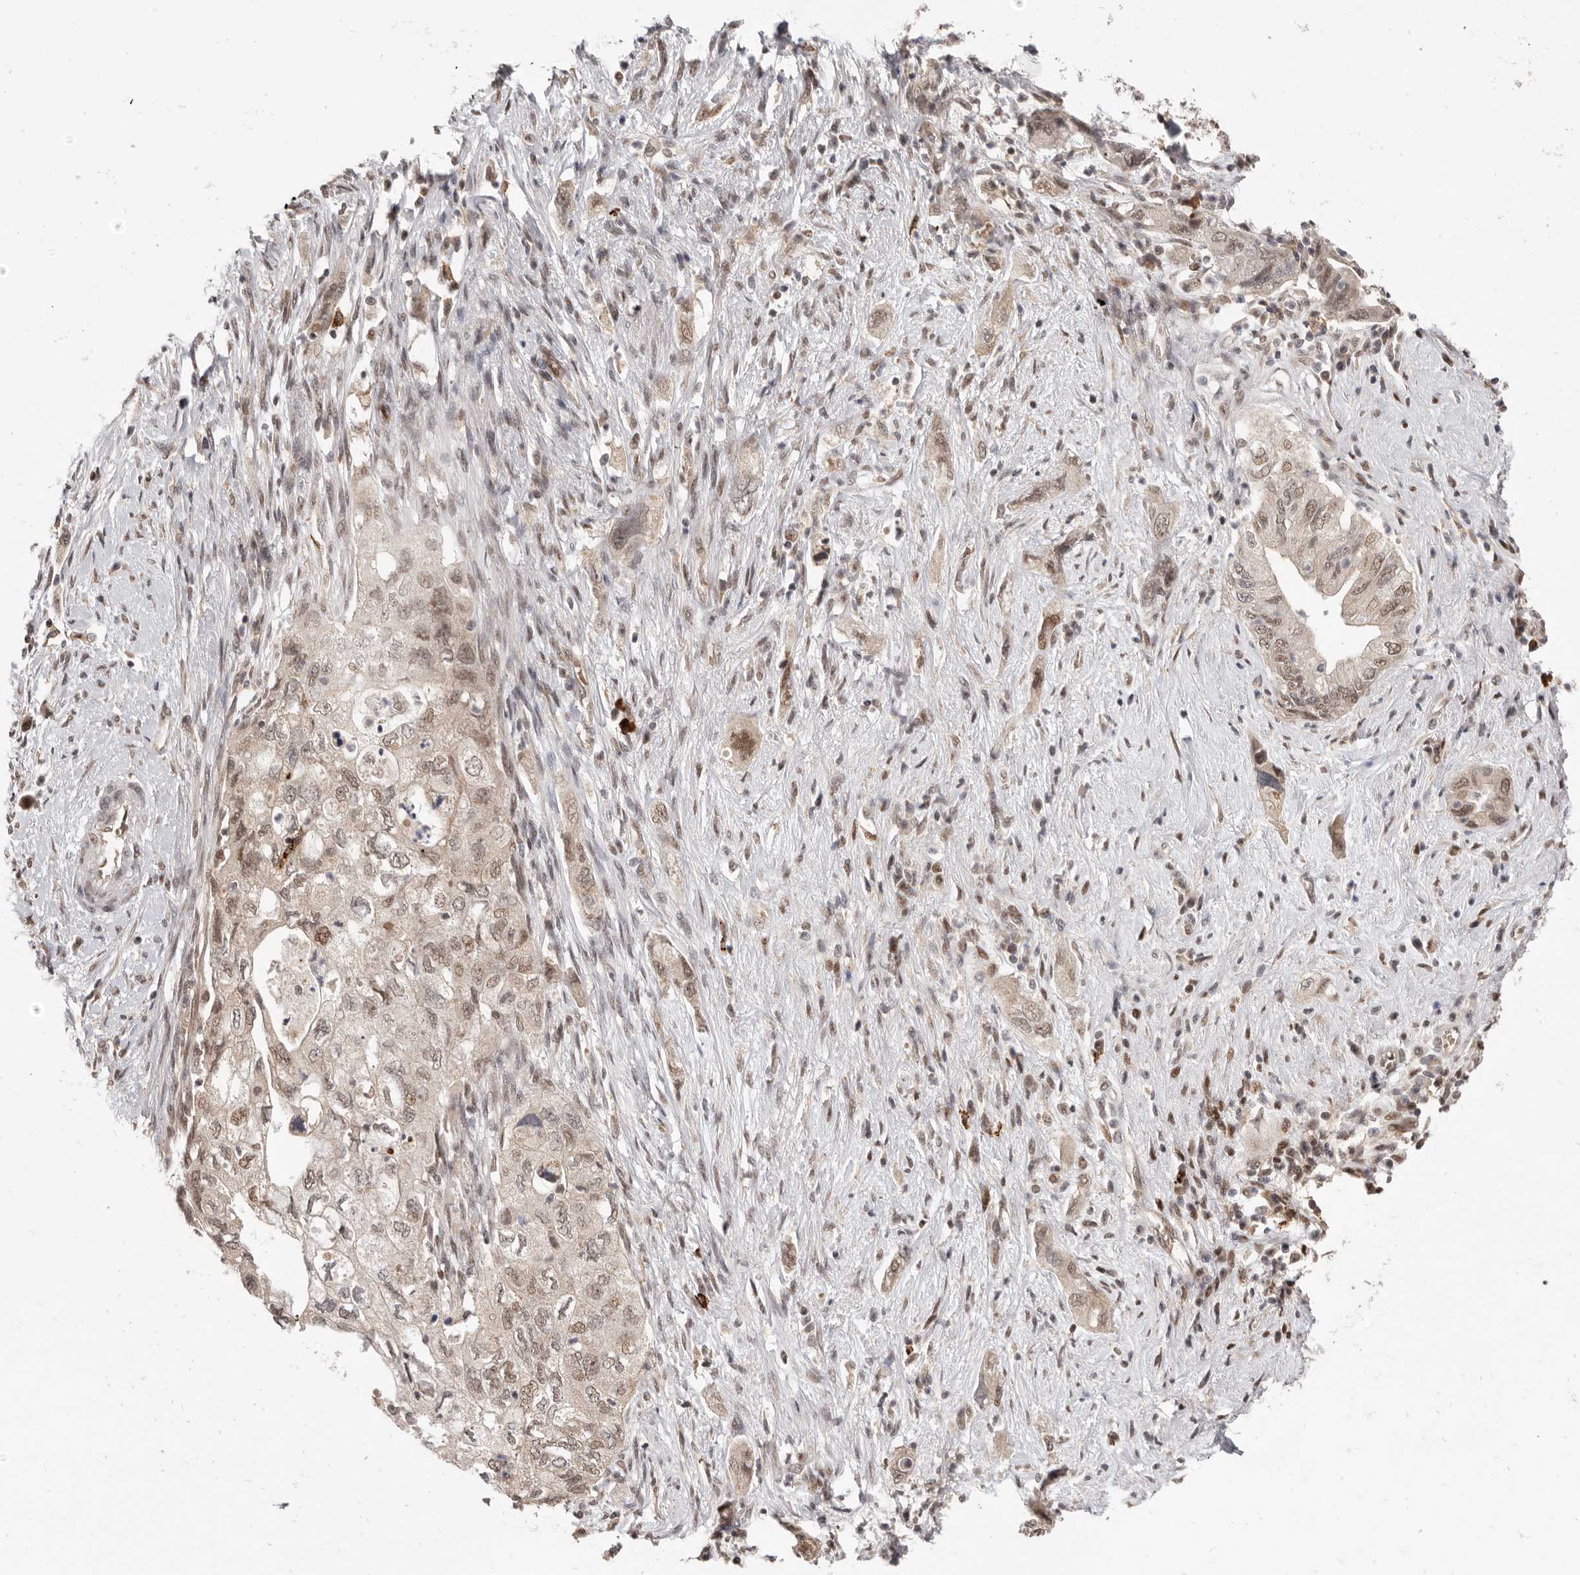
{"staining": {"intensity": "weak", "quantity": ">75%", "location": "nuclear"}, "tissue": "pancreatic cancer", "cell_type": "Tumor cells", "image_type": "cancer", "snomed": [{"axis": "morphology", "description": "Adenocarcinoma, NOS"}, {"axis": "topography", "description": "Pancreas"}], "caption": "Immunohistochemical staining of human adenocarcinoma (pancreatic) demonstrates low levels of weak nuclear protein staining in approximately >75% of tumor cells. Using DAB (3,3'-diaminobenzidine) (brown) and hematoxylin (blue) stains, captured at high magnification using brightfield microscopy.", "gene": "NCOA3", "patient": {"sex": "female", "age": 73}}